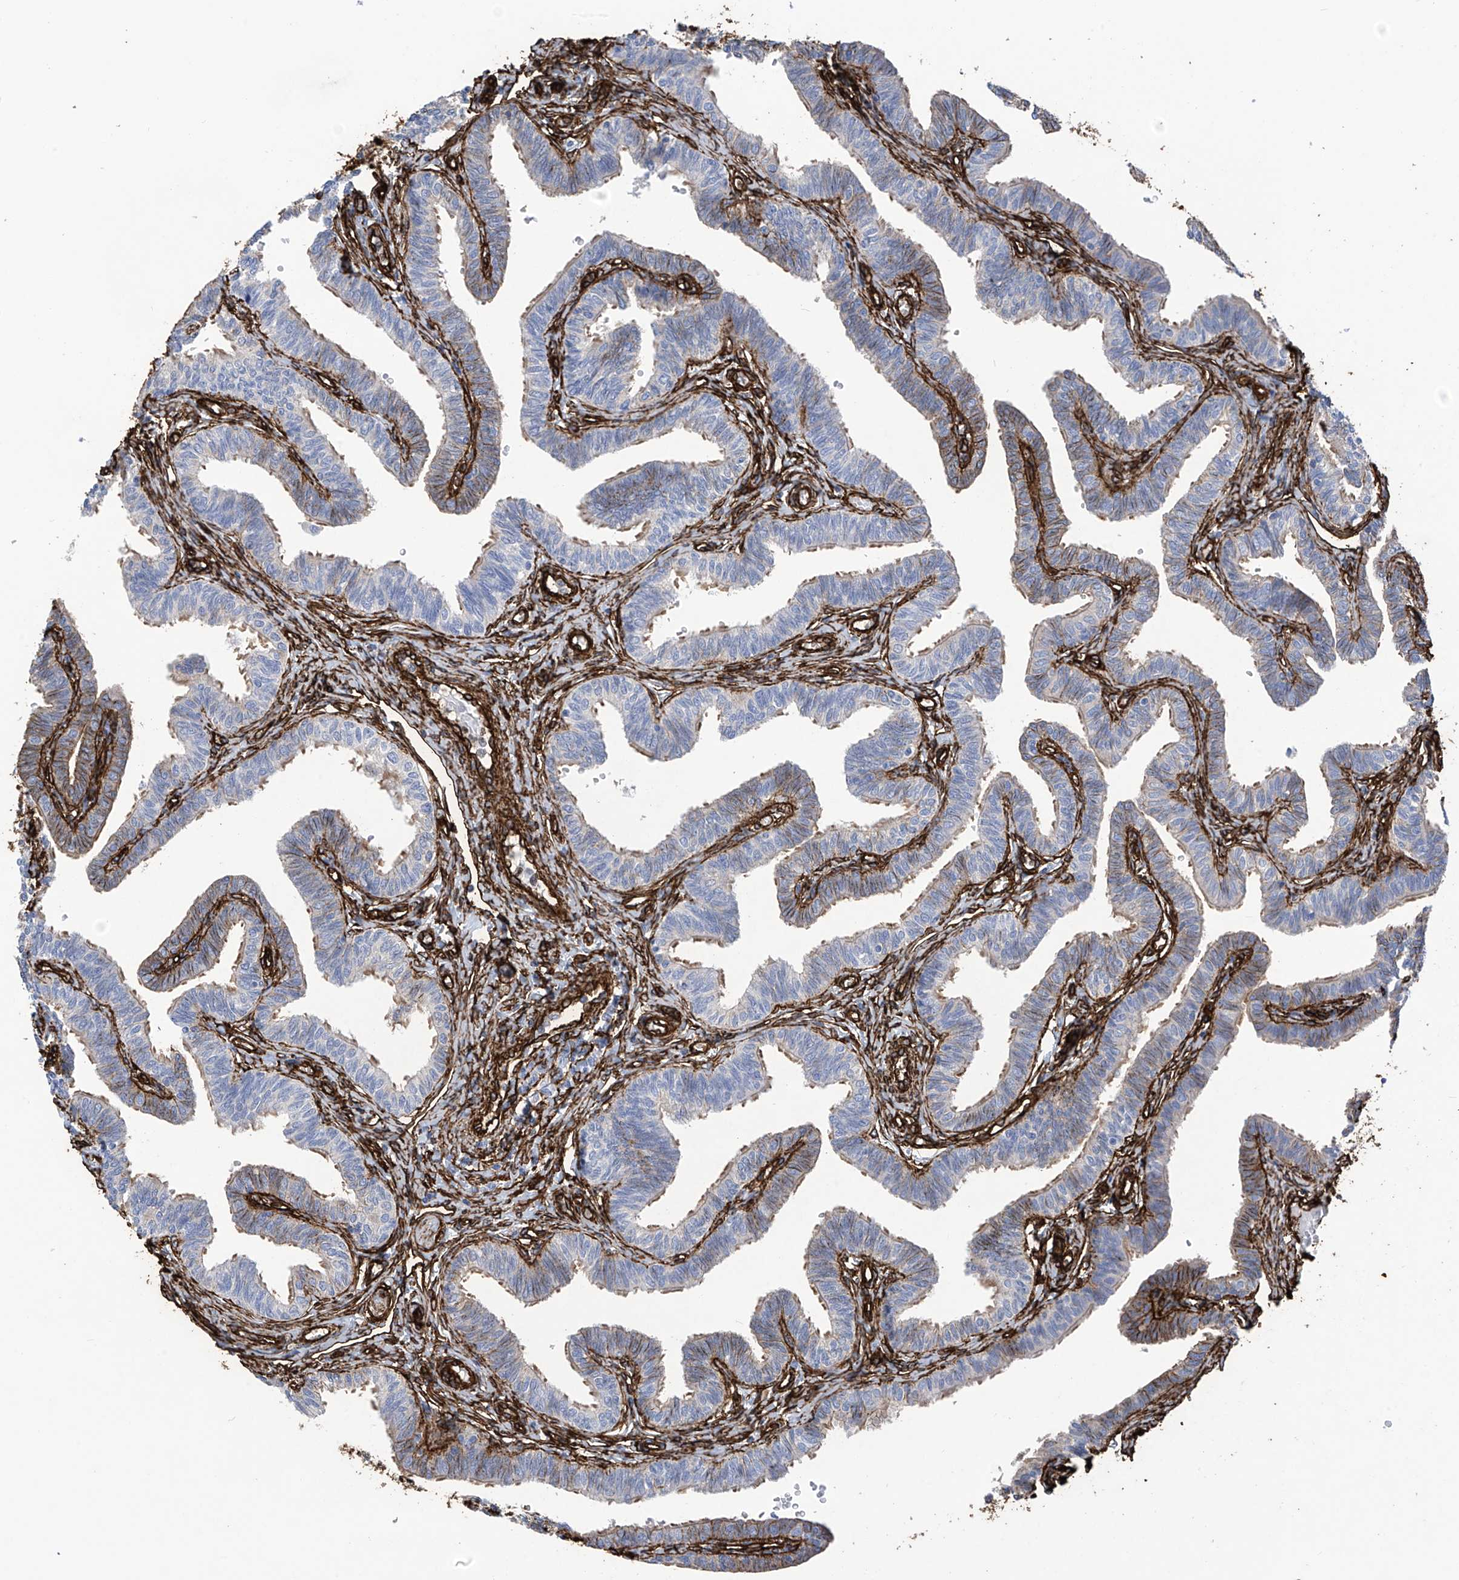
{"staining": {"intensity": "moderate", "quantity": "25%-75%", "location": "cytoplasmic/membranous"}, "tissue": "fallopian tube", "cell_type": "Glandular cells", "image_type": "normal", "snomed": [{"axis": "morphology", "description": "Normal tissue, NOS"}, {"axis": "topography", "description": "Fallopian tube"}, {"axis": "topography", "description": "Ovary"}], "caption": "This histopathology image displays IHC staining of benign fallopian tube, with medium moderate cytoplasmic/membranous staining in about 25%-75% of glandular cells.", "gene": "UBTD1", "patient": {"sex": "female", "age": 23}}